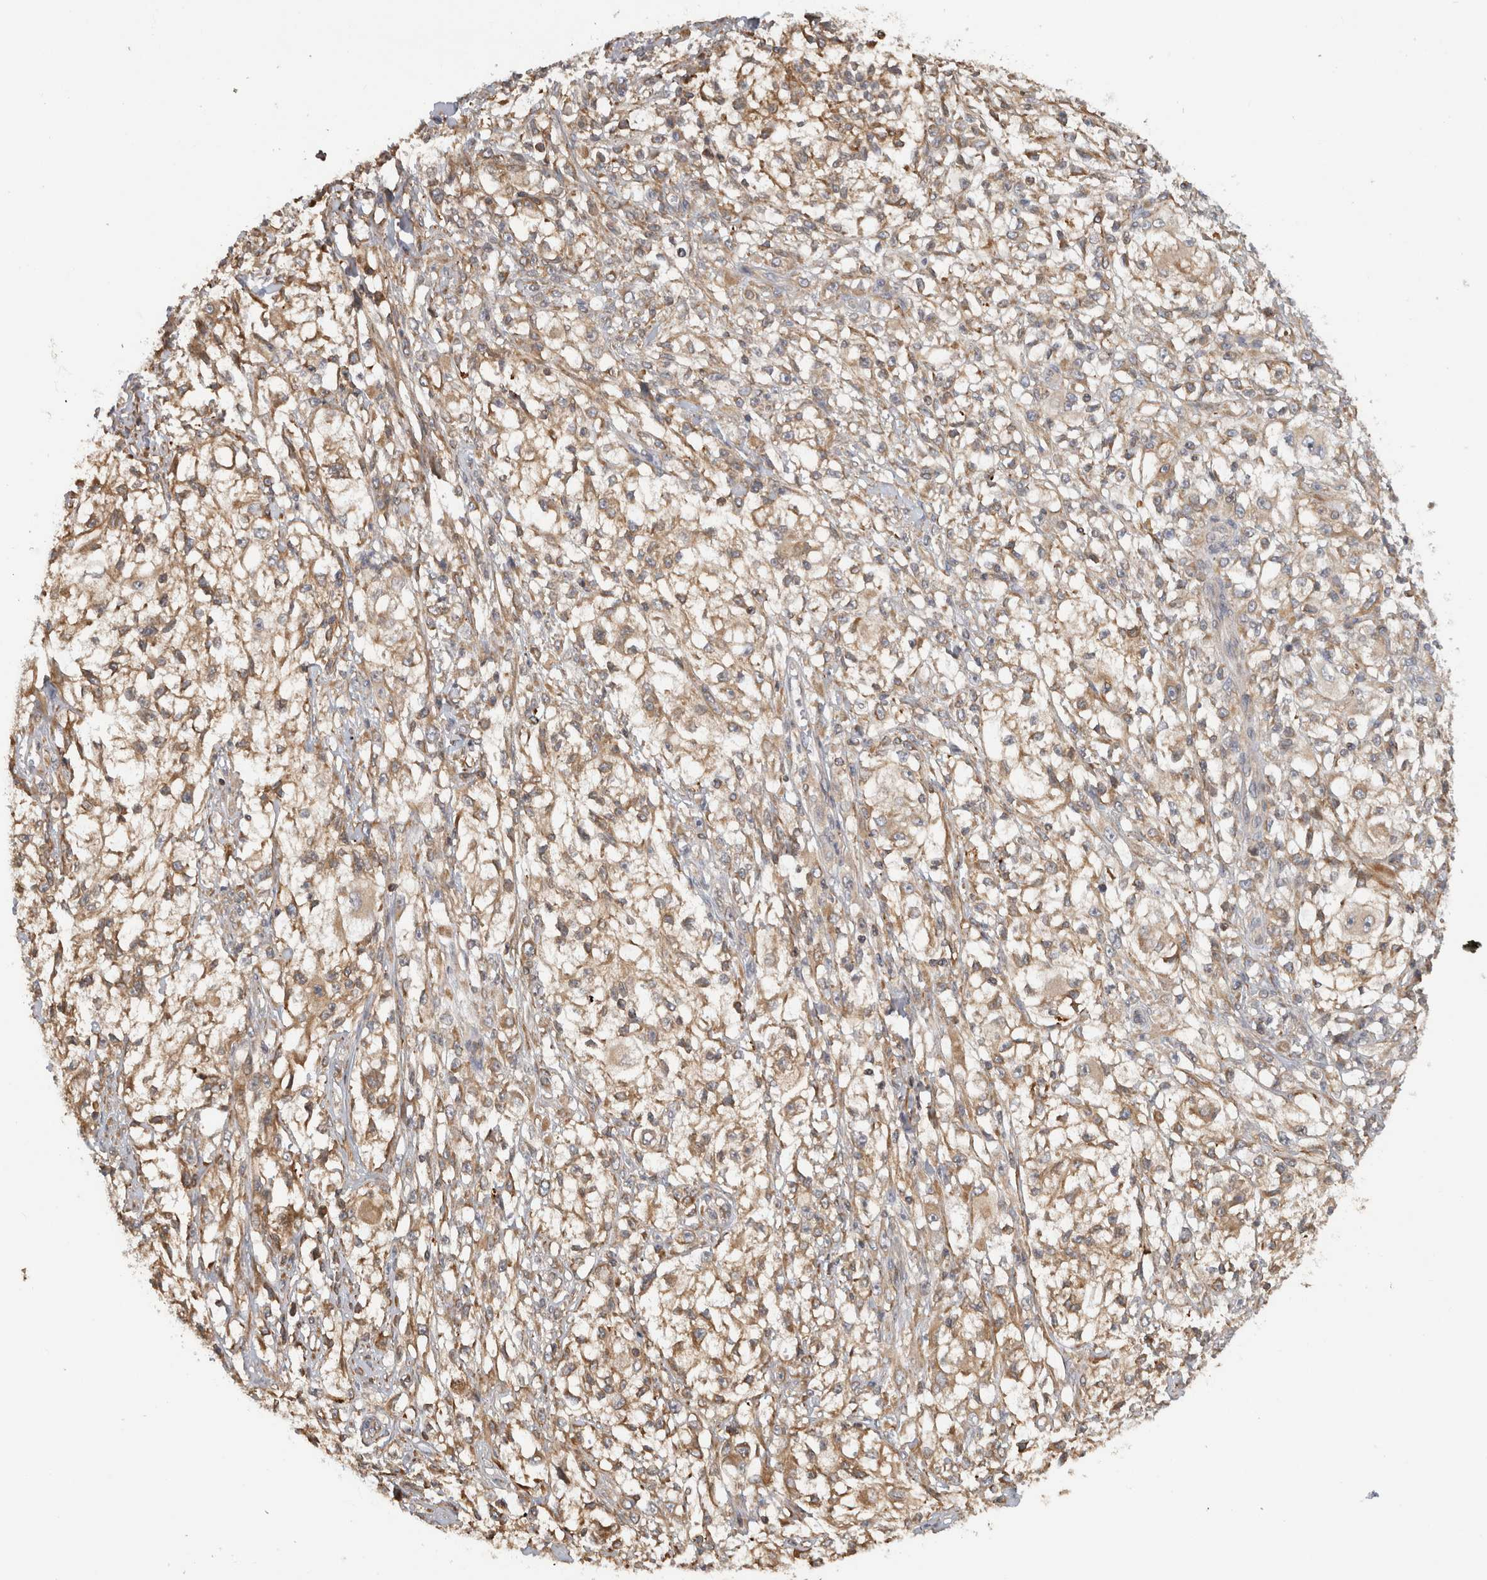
{"staining": {"intensity": "weak", "quantity": ">75%", "location": "cytoplasmic/membranous"}, "tissue": "melanoma", "cell_type": "Tumor cells", "image_type": "cancer", "snomed": [{"axis": "morphology", "description": "Malignant melanoma, NOS"}, {"axis": "topography", "description": "Skin of head"}], "caption": "IHC micrograph of human malignant melanoma stained for a protein (brown), which exhibits low levels of weak cytoplasmic/membranous positivity in about >75% of tumor cells.", "gene": "PARP6", "patient": {"sex": "male", "age": 83}}